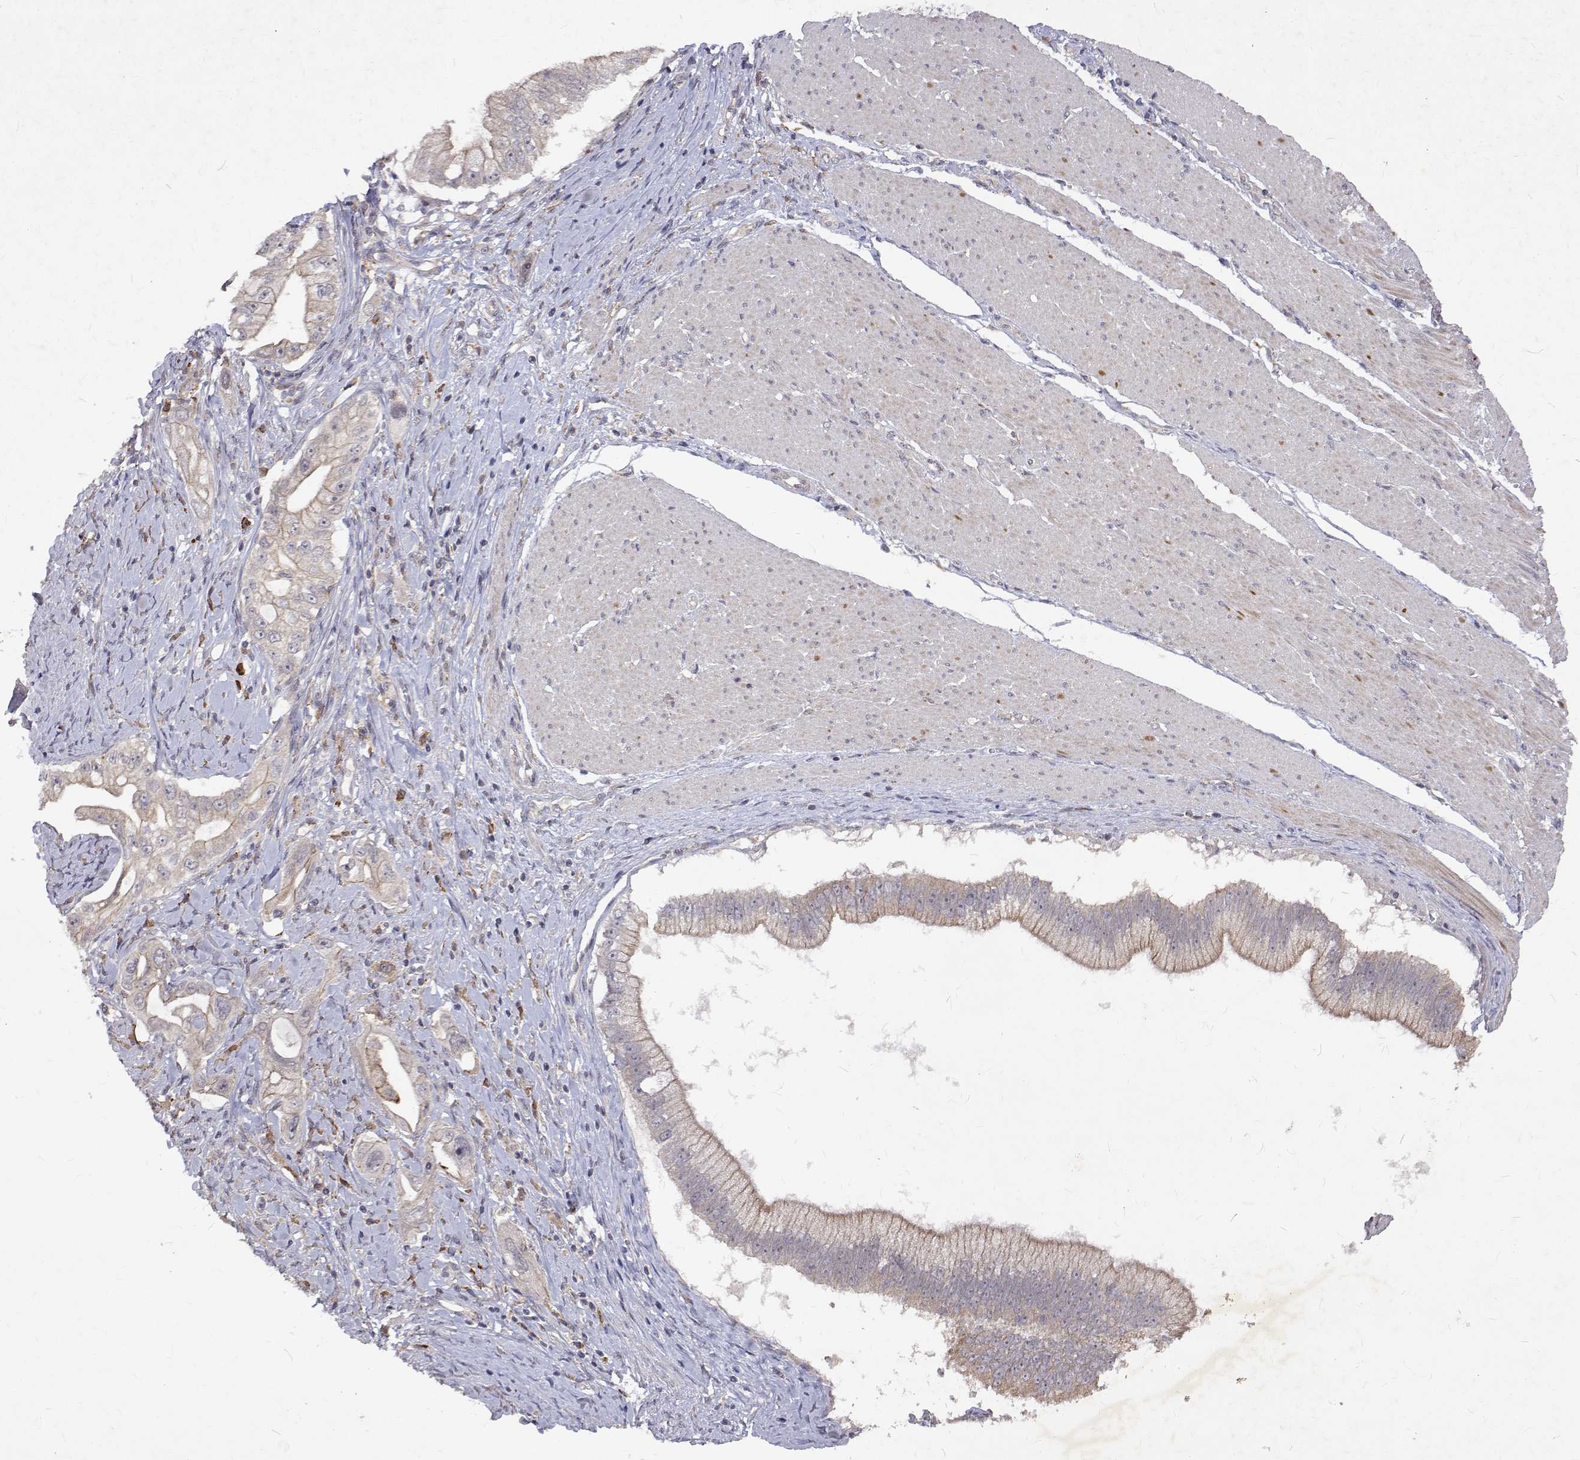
{"staining": {"intensity": "weak", "quantity": "25%-75%", "location": "cytoplasmic/membranous"}, "tissue": "pancreatic cancer", "cell_type": "Tumor cells", "image_type": "cancer", "snomed": [{"axis": "morphology", "description": "Adenocarcinoma, NOS"}, {"axis": "topography", "description": "Pancreas"}], "caption": "Adenocarcinoma (pancreatic) tissue displays weak cytoplasmic/membranous positivity in about 25%-75% of tumor cells, visualized by immunohistochemistry.", "gene": "ALKBH8", "patient": {"sex": "male", "age": 70}}